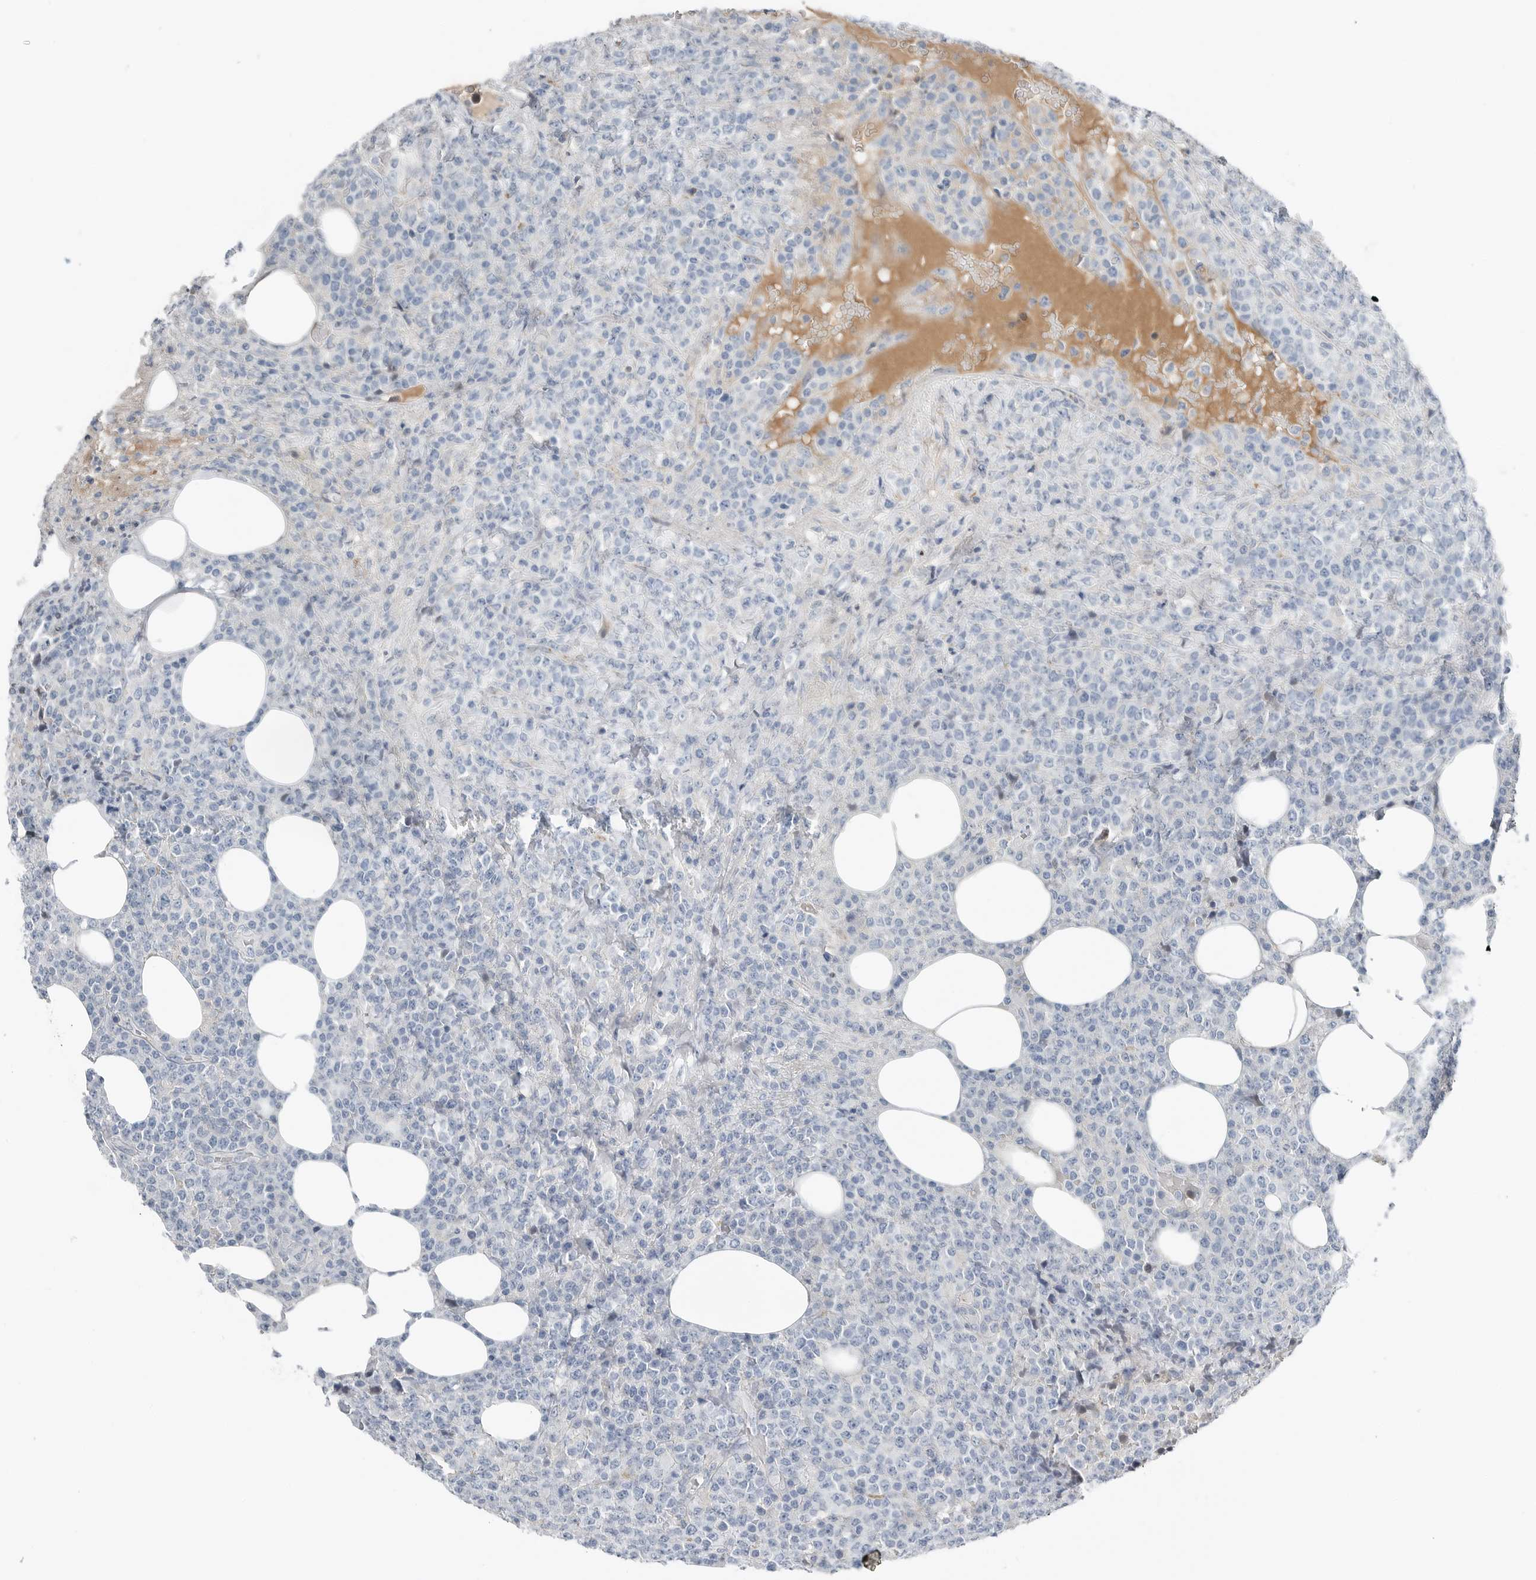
{"staining": {"intensity": "negative", "quantity": "none", "location": "none"}, "tissue": "lymphoma", "cell_type": "Tumor cells", "image_type": "cancer", "snomed": [{"axis": "morphology", "description": "Malignant lymphoma, non-Hodgkin's type, High grade"}, {"axis": "topography", "description": "Lymph node"}], "caption": "Immunohistochemistry histopathology image of human lymphoma stained for a protein (brown), which exhibits no expression in tumor cells. (DAB (3,3'-diaminobenzidine) IHC, high magnification).", "gene": "SERPINB7", "patient": {"sex": "male", "age": 13}}